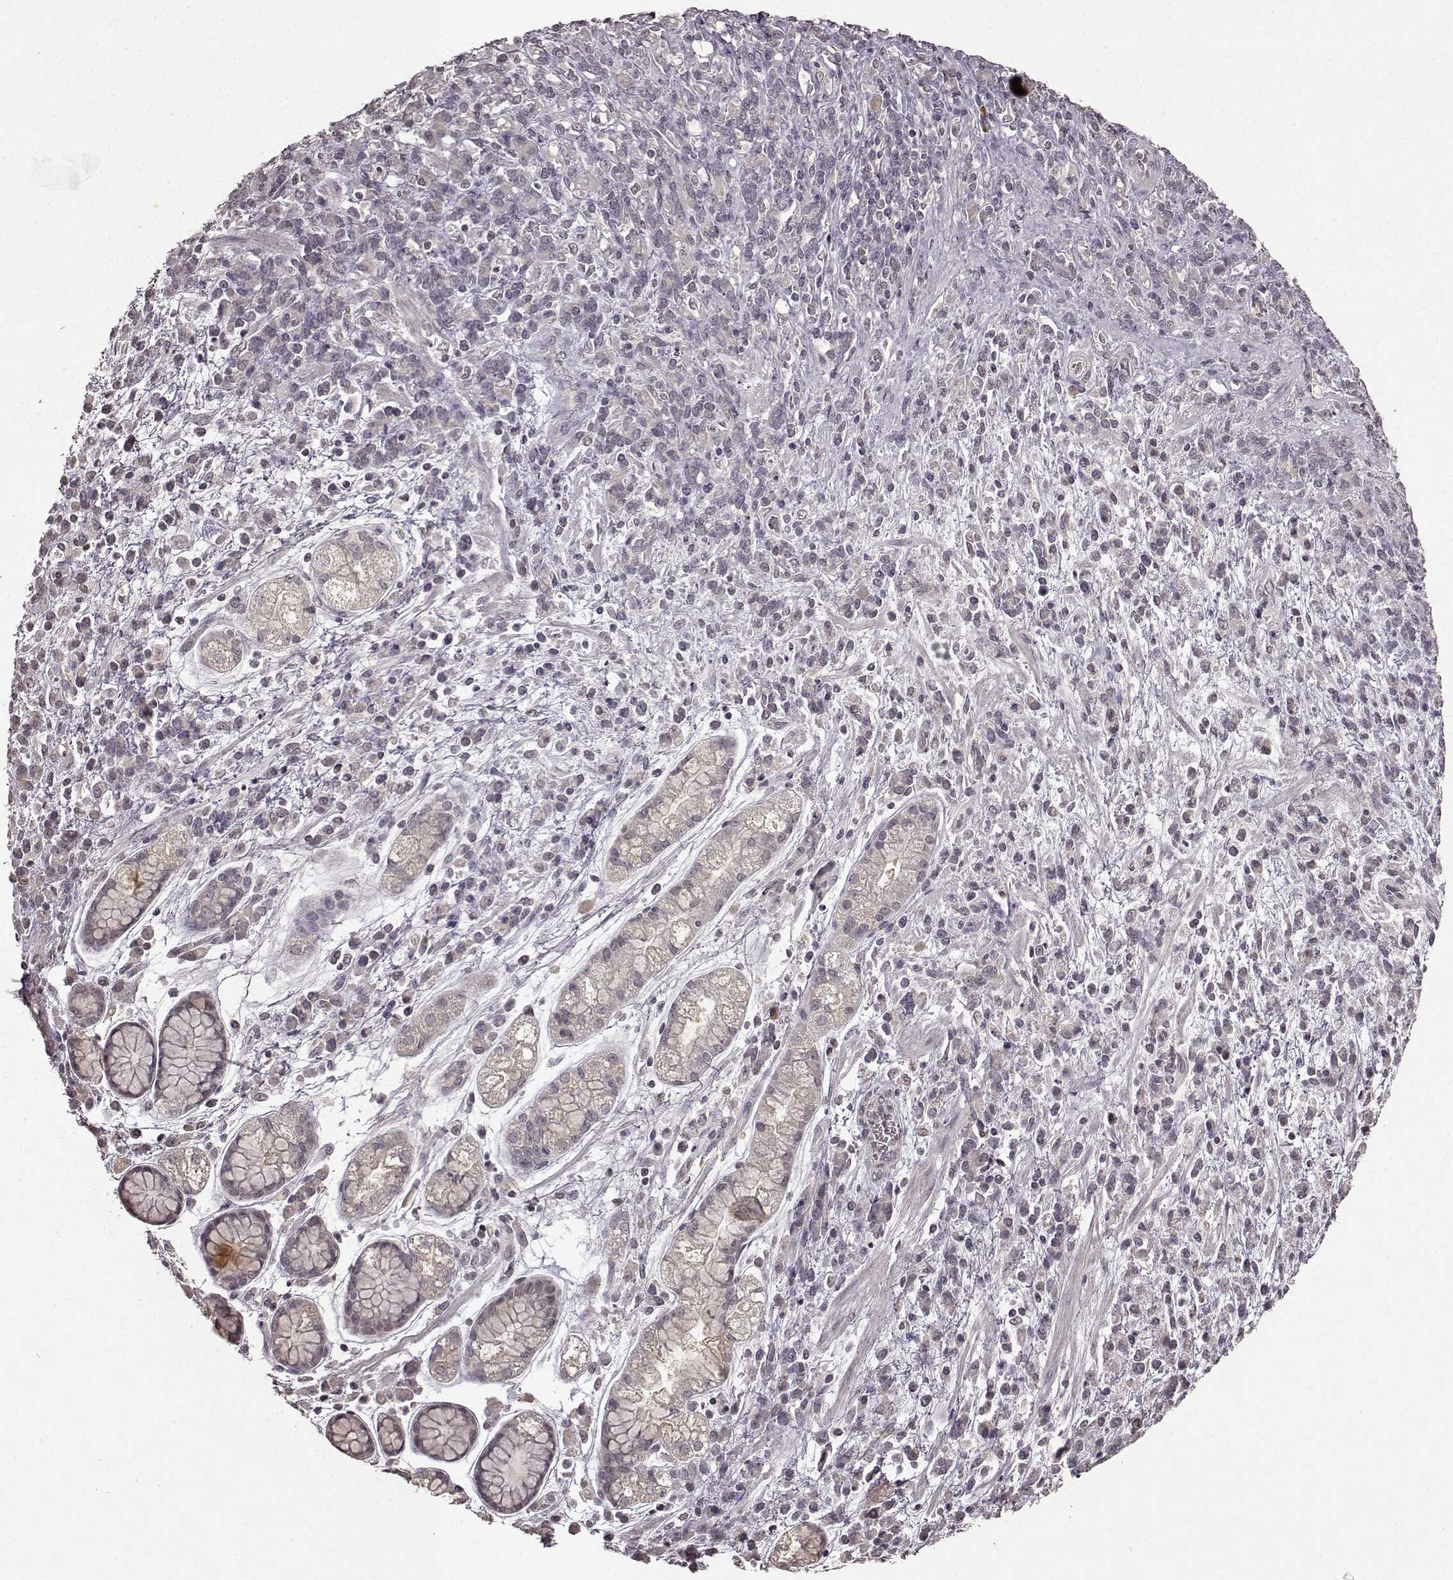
{"staining": {"intensity": "negative", "quantity": "none", "location": "none"}, "tissue": "stomach cancer", "cell_type": "Tumor cells", "image_type": "cancer", "snomed": [{"axis": "morphology", "description": "Adenocarcinoma, NOS"}, {"axis": "topography", "description": "Stomach"}], "caption": "The micrograph exhibits no significant staining in tumor cells of stomach cancer.", "gene": "LHB", "patient": {"sex": "female", "age": 57}}